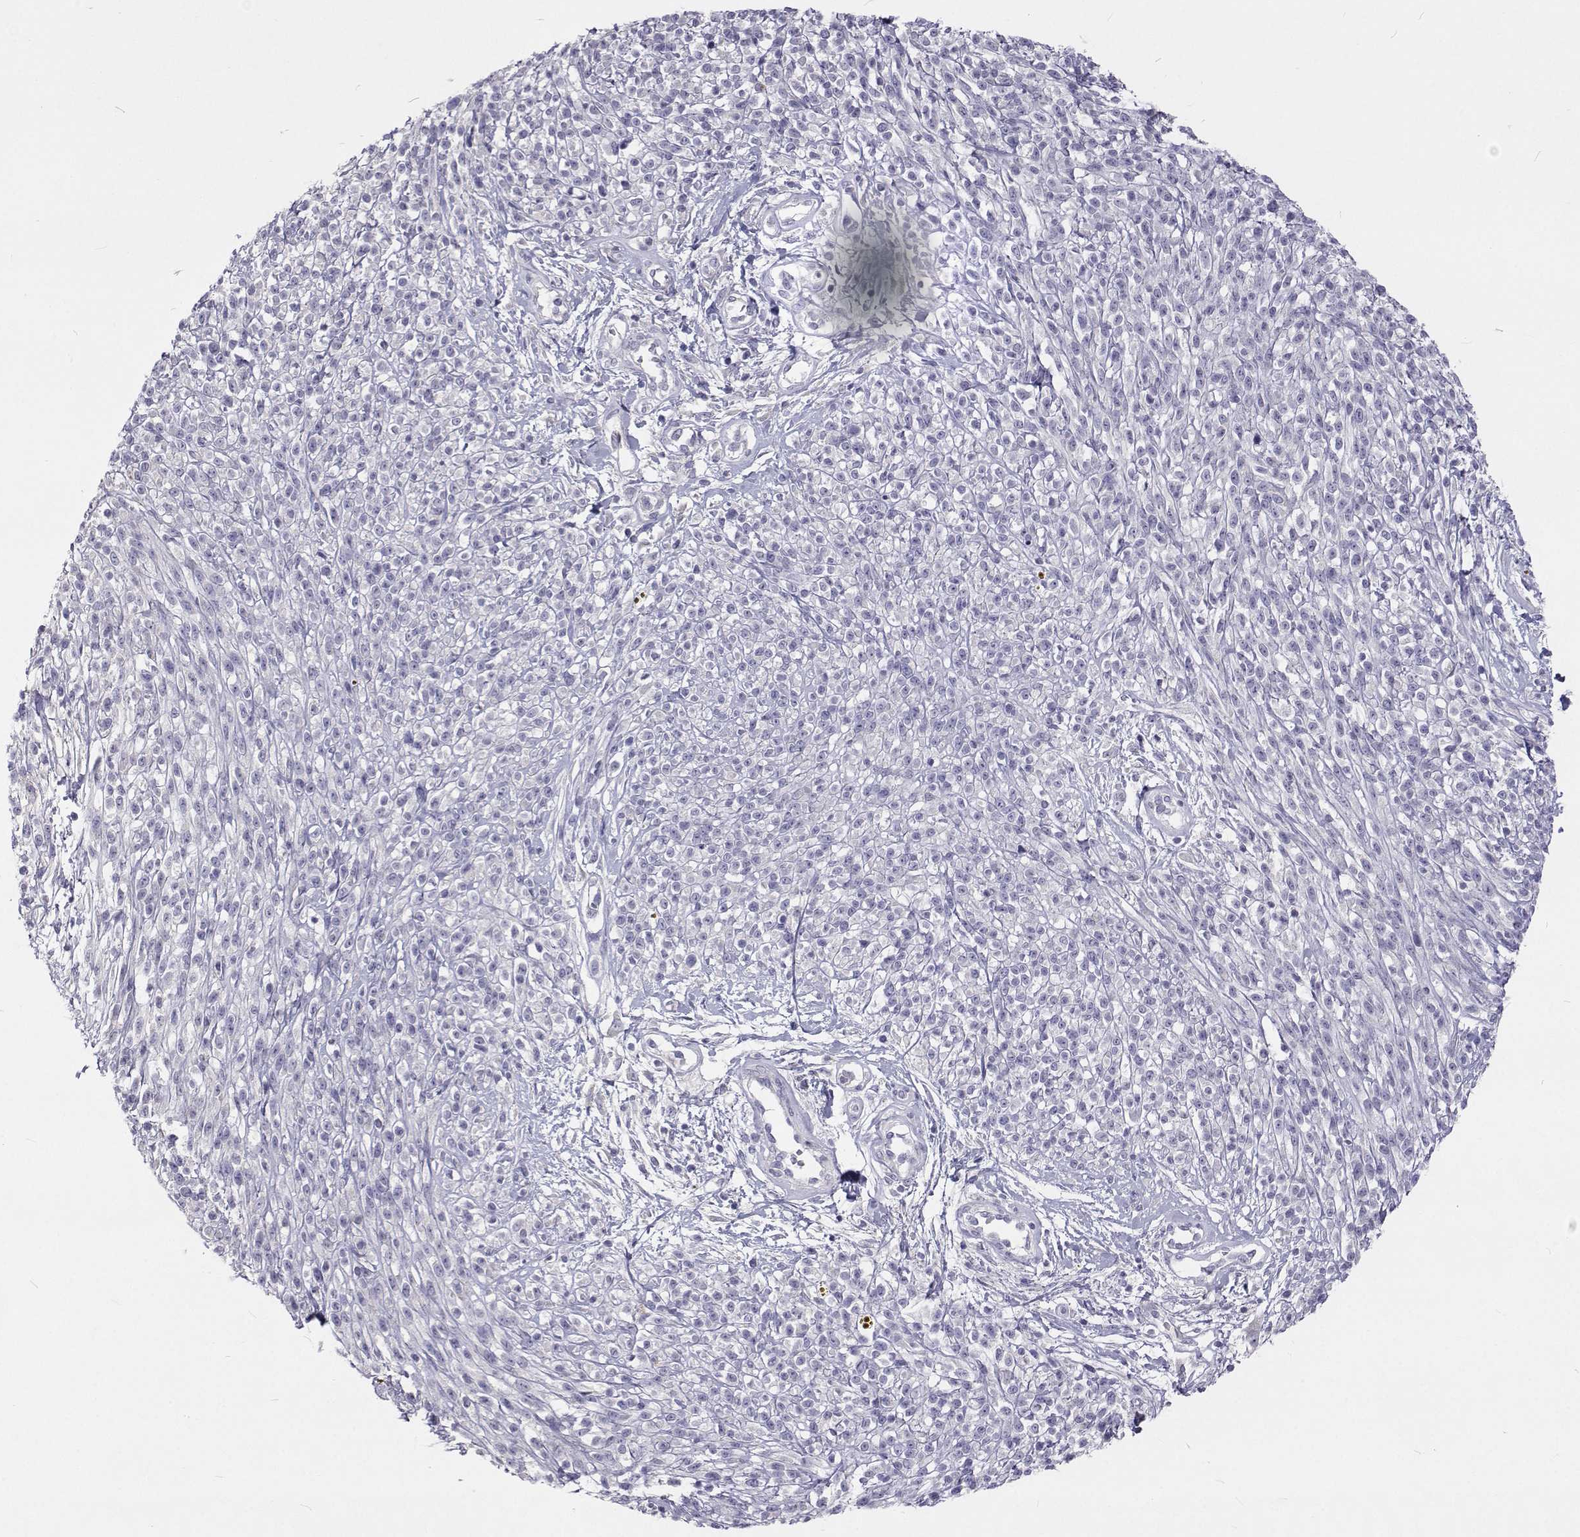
{"staining": {"intensity": "negative", "quantity": "none", "location": "none"}, "tissue": "melanoma", "cell_type": "Tumor cells", "image_type": "cancer", "snomed": [{"axis": "morphology", "description": "Malignant melanoma, NOS"}, {"axis": "topography", "description": "Skin"}, {"axis": "topography", "description": "Skin of trunk"}], "caption": "There is no significant expression in tumor cells of melanoma. (Brightfield microscopy of DAB (3,3'-diaminobenzidine) immunohistochemistry at high magnification).", "gene": "NPR3", "patient": {"sex": "male", "age": 74}}